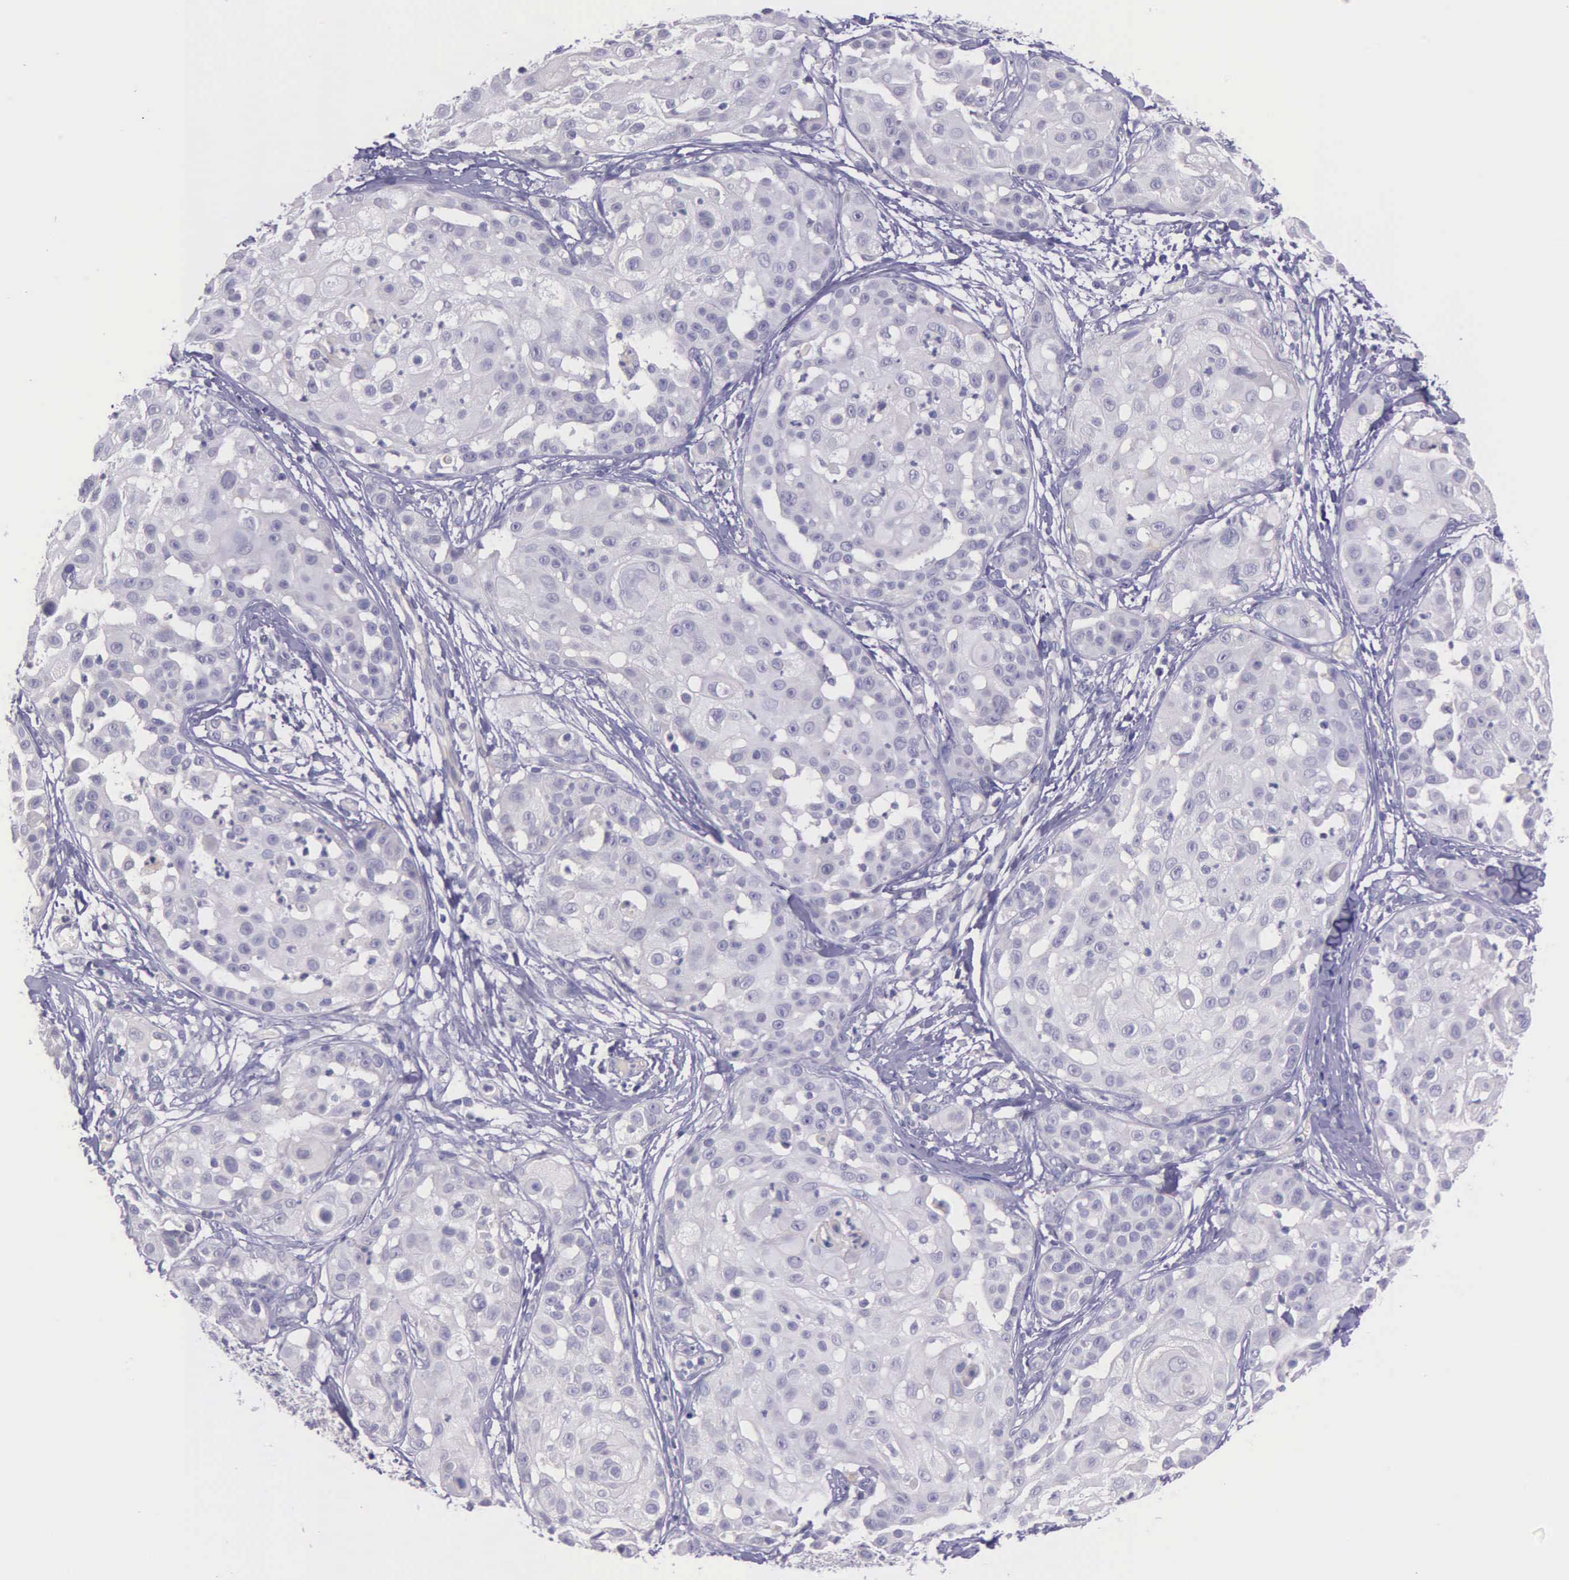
{"staining": {"intensity": "negative", "quantity": "none", "location": "none"}, "tissue": "skin cancer", "cell_type": "Tumor cells", "image_type": "cancer", "snomed": [{"axis": "morphology", "description": "Squamous cell carcinoma, NOS"}, {"axis": "topography", "description": "Skin"}], "caption": "Human skin cancer (squamous cell carcinoma) stained for a protein using IHC reveals no positivity in tumor cells.", "gene": "THSD7A", "patient": {"sex": "female", "age": 57}}